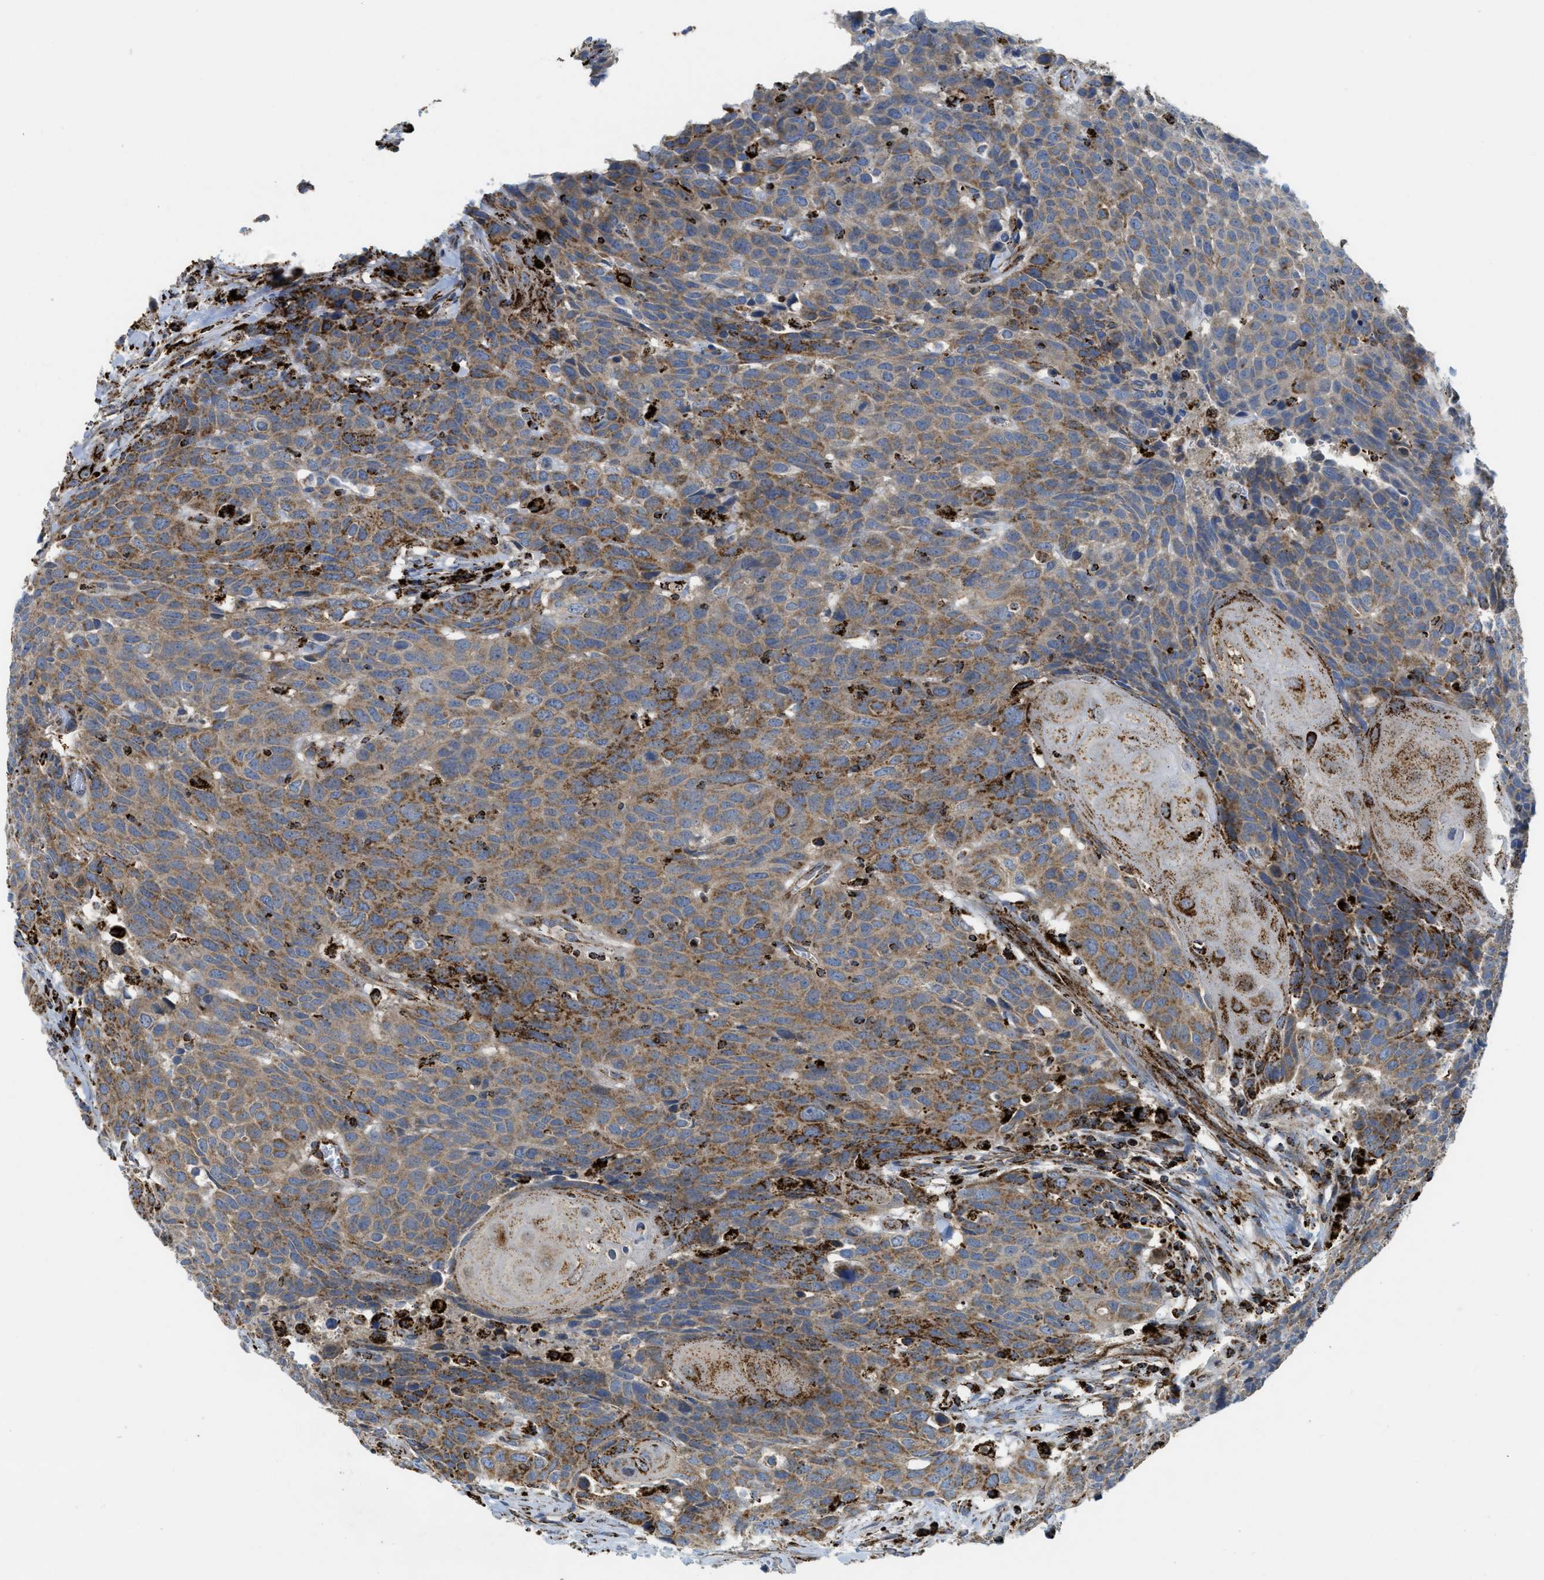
{"staining": {"intensity": "moderate", "quantity": ">75%", "location": "cytoplasmic/membranous"}, "tissue": "head and neck cancer", "cell_type": "Tumor cells", "image_type": "cancer", "snomed": [{"axis": "morphology", "description": "Squamous cell carcinoma, NOS"}, {"axis": "topography", "description": "Head-Neck"}], "caption": "Squamous cell carcinoma (head and neck) stained with a brown dye shows moderate cytoplasmic/membranous positive staining in about >75% of tumor cells.", "gene": "SQOR", "patient": {"sex": "male", "age": 66}}